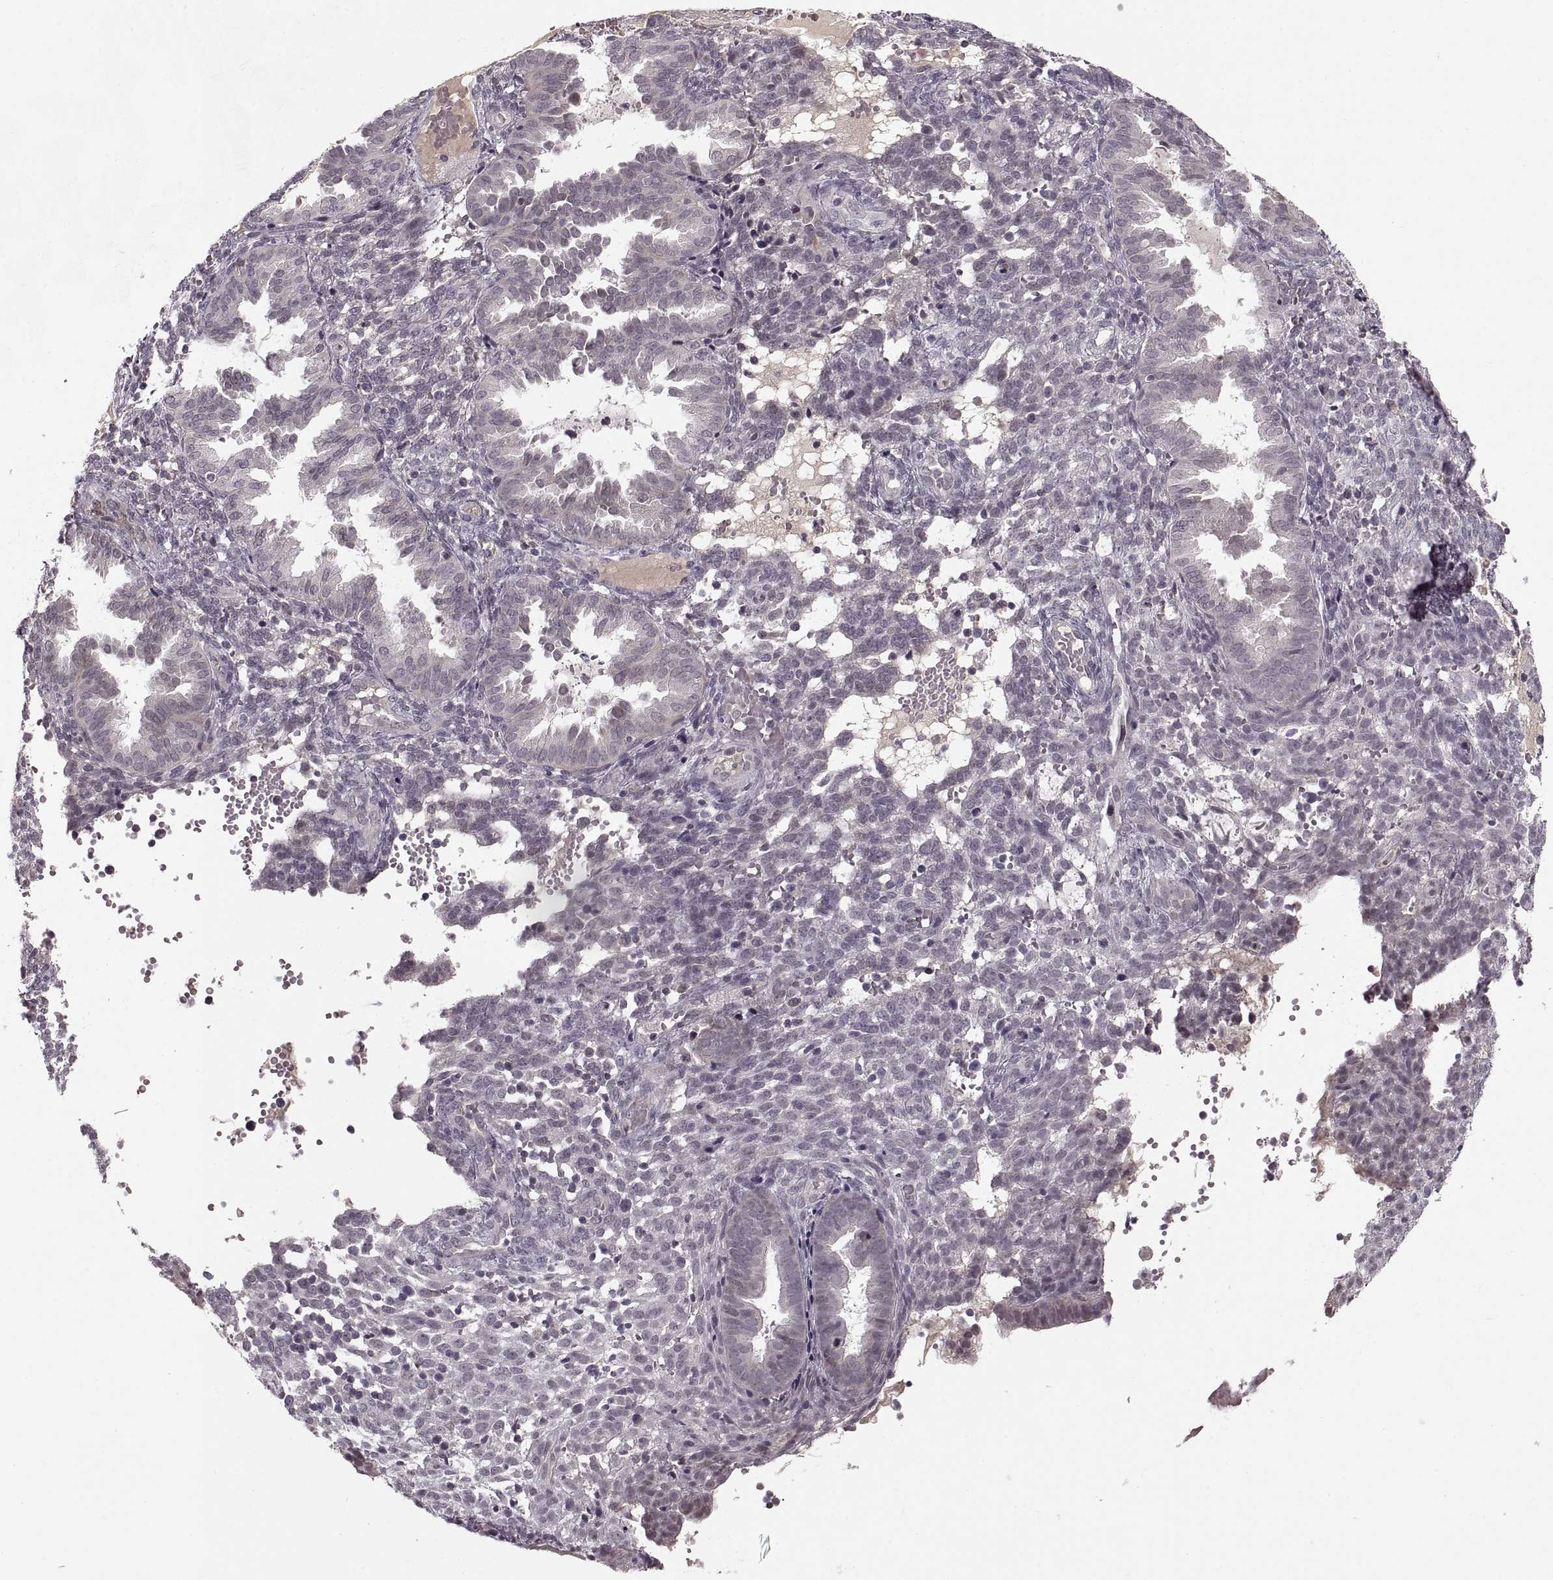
{"staining": {"intensity": "negative", "quantity": "none", "location": "none"}, "tissue": "endometrium", "cell_type": "Cells in endometrial stroma", "image_type": "normal", "snomed": [{"axis": "morphology", "description": "Normal tissue, NOS"}, {"axis": "topography", "description": "Endometrium"}], "caption": "Immunohistochemistry (IHC) micrograph of benign endometrium: human endometrium stained with DAB displays no significant protein positivity in cells in endometrial stroma.", "gene": "ASIC3", "patient": {"sex": "female", "age": 42}}